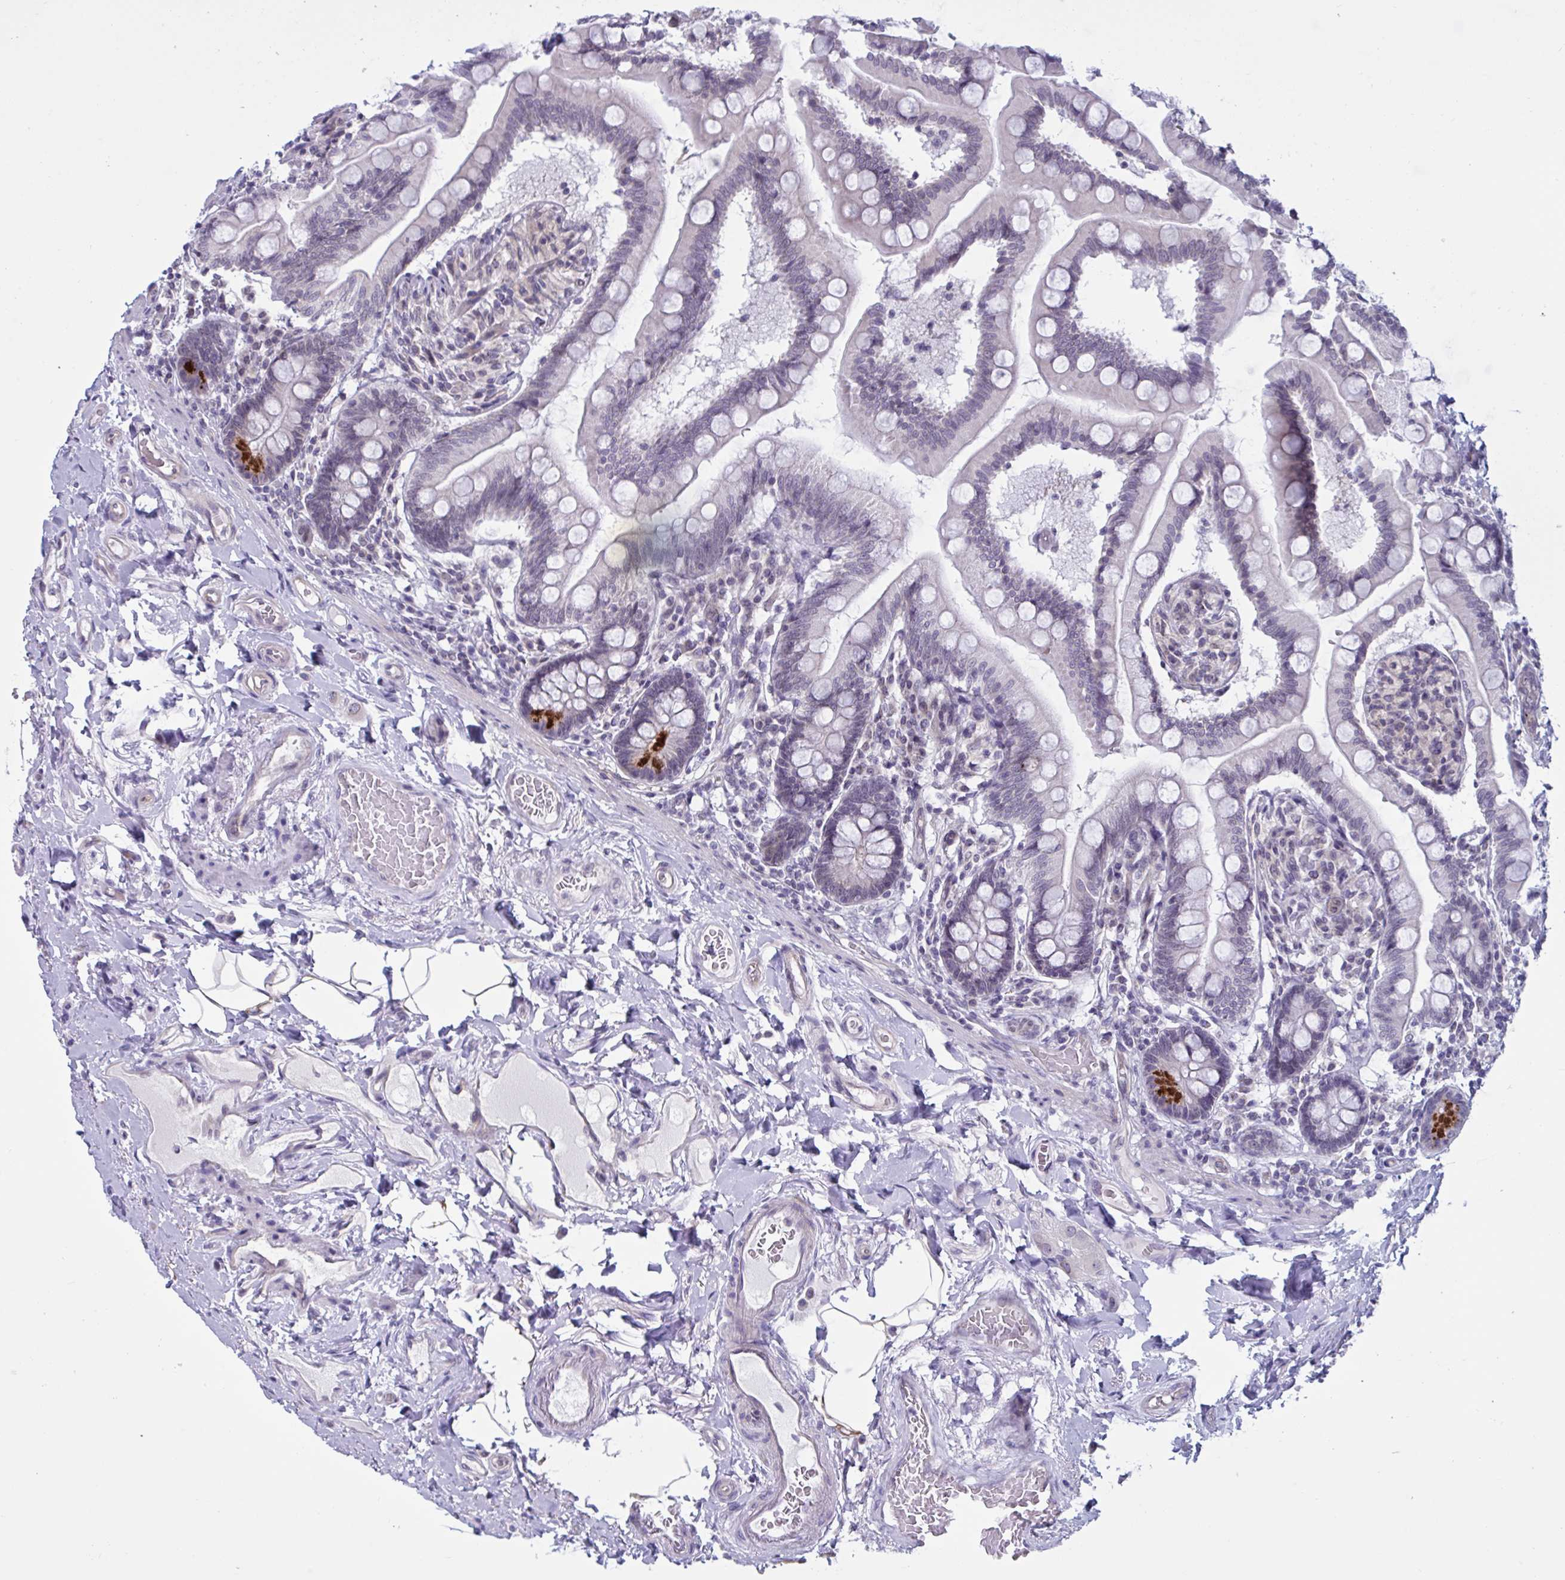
{"staining": {"intensity": "moderate", "quantity": "<25%", "location": "cytoplasmic/membranous,nuclear"}, "tissue": "small intestine", "cell_type": "Glandular cells", "image_type": "normal", "snomed": [{"axis": "morphology", "description": "Normal tissue, NOS"}, {"axis": "topography", "description": "Small intestine"}], "caption": "An image of human small intestine stained for a protein shows moderate cytoplasmic/membranous,nuclear brown staining in glandular cells.", "gene": "DOCK11", "patient": {"sex": "female", "age": 64}}